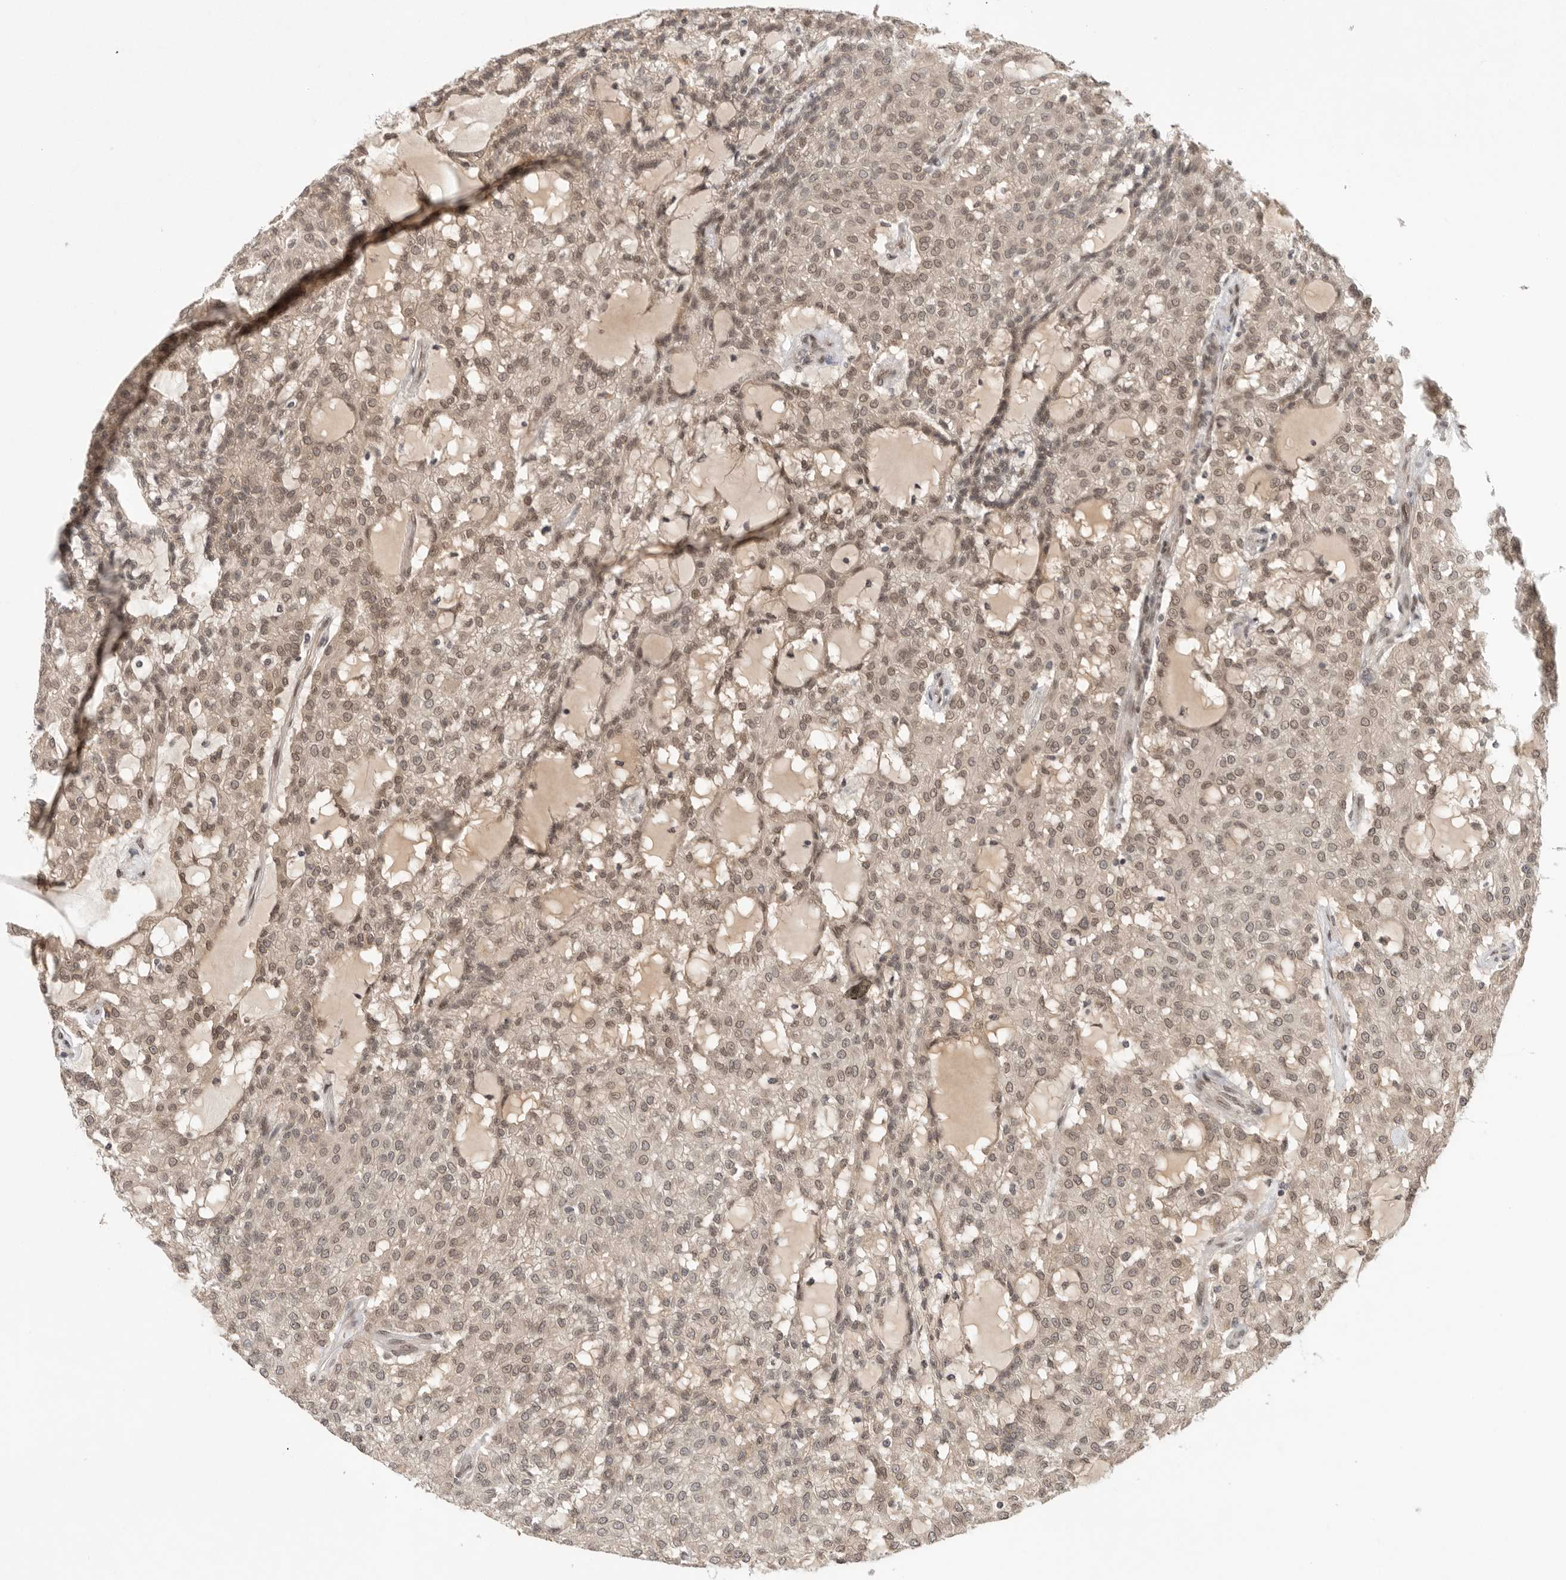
{"staining": {"intensity": "weak", "quantity": "25%-75%", "location": "nuclear"}, "tissue": "renal cancer", "cell_type": "Tumor cells", "image_type": "cancer", "snomed": [{"axis": "morphology", "description": "Adenocarcinoma, NOS"}, {"axis": "topography", "description": "Kidney"}], "caption": "This photomicrograph exhibits immunohistochemistry staining of renal cancer (adenocarcinoma), with low weak nuclear positivity in about 25%-75% of tumor cells.", "gene": "LEMD3", "patient": {"sex": "male", "age": 63}}